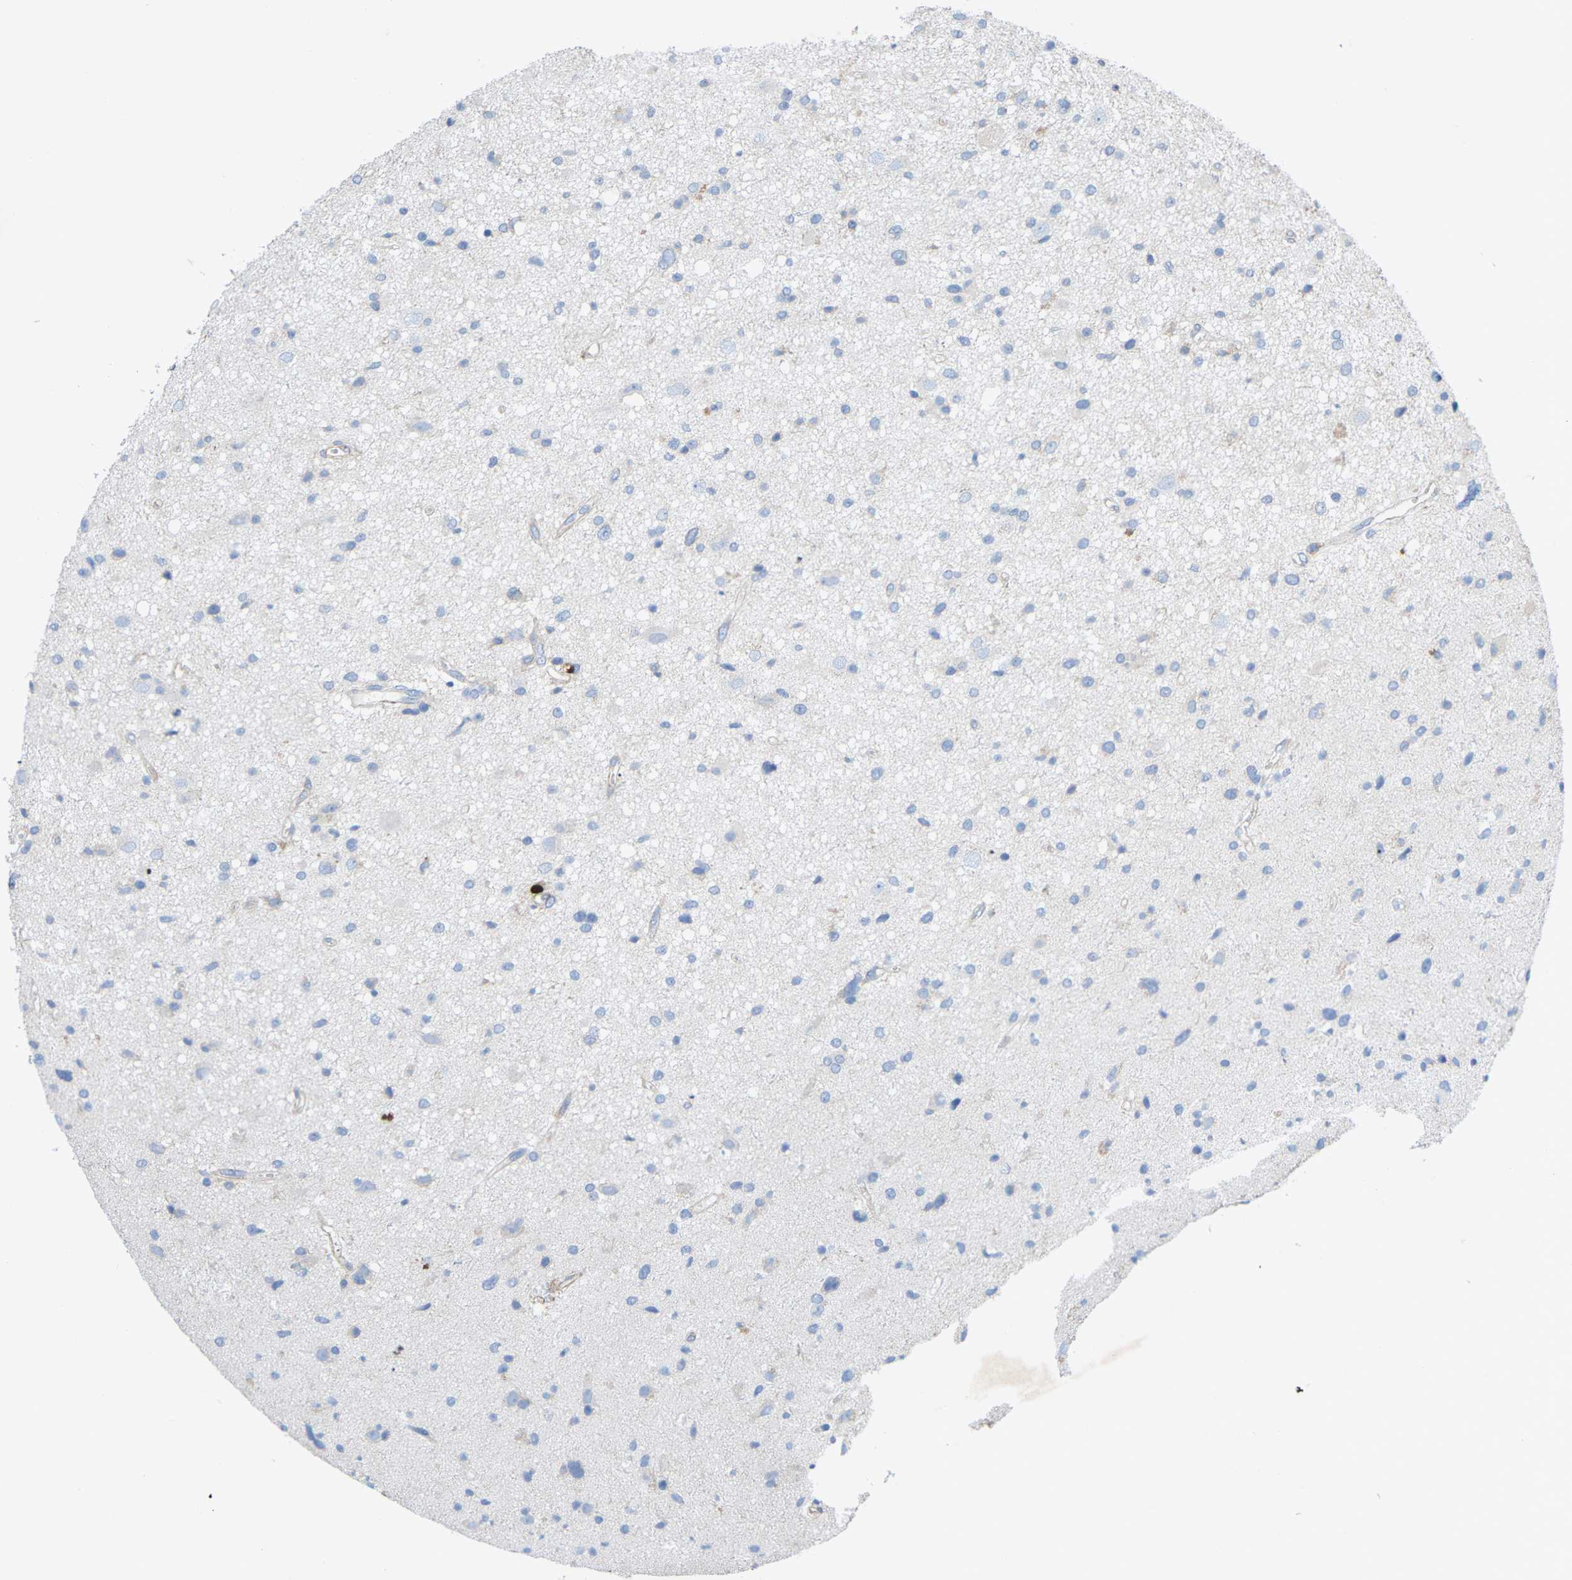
{"staining": {"intensity": "negative", "quantity": "none", "location": "none"}, "tissue": "glioma", "cell_type": "Tumor cells", "image_type": "cancer", "snomed": [{"axis": "morphology", "description": "Glioma, malignant, High grade"}, {"axis": "topography", "description": "Brain"}], "caption": "DAB immunohistochemical staining of human malignant glioma (high-grade) reveals no significant staining in tumor cells.", "gene": "TOR1B", "patient": {"sex": "male", "age": 33}}